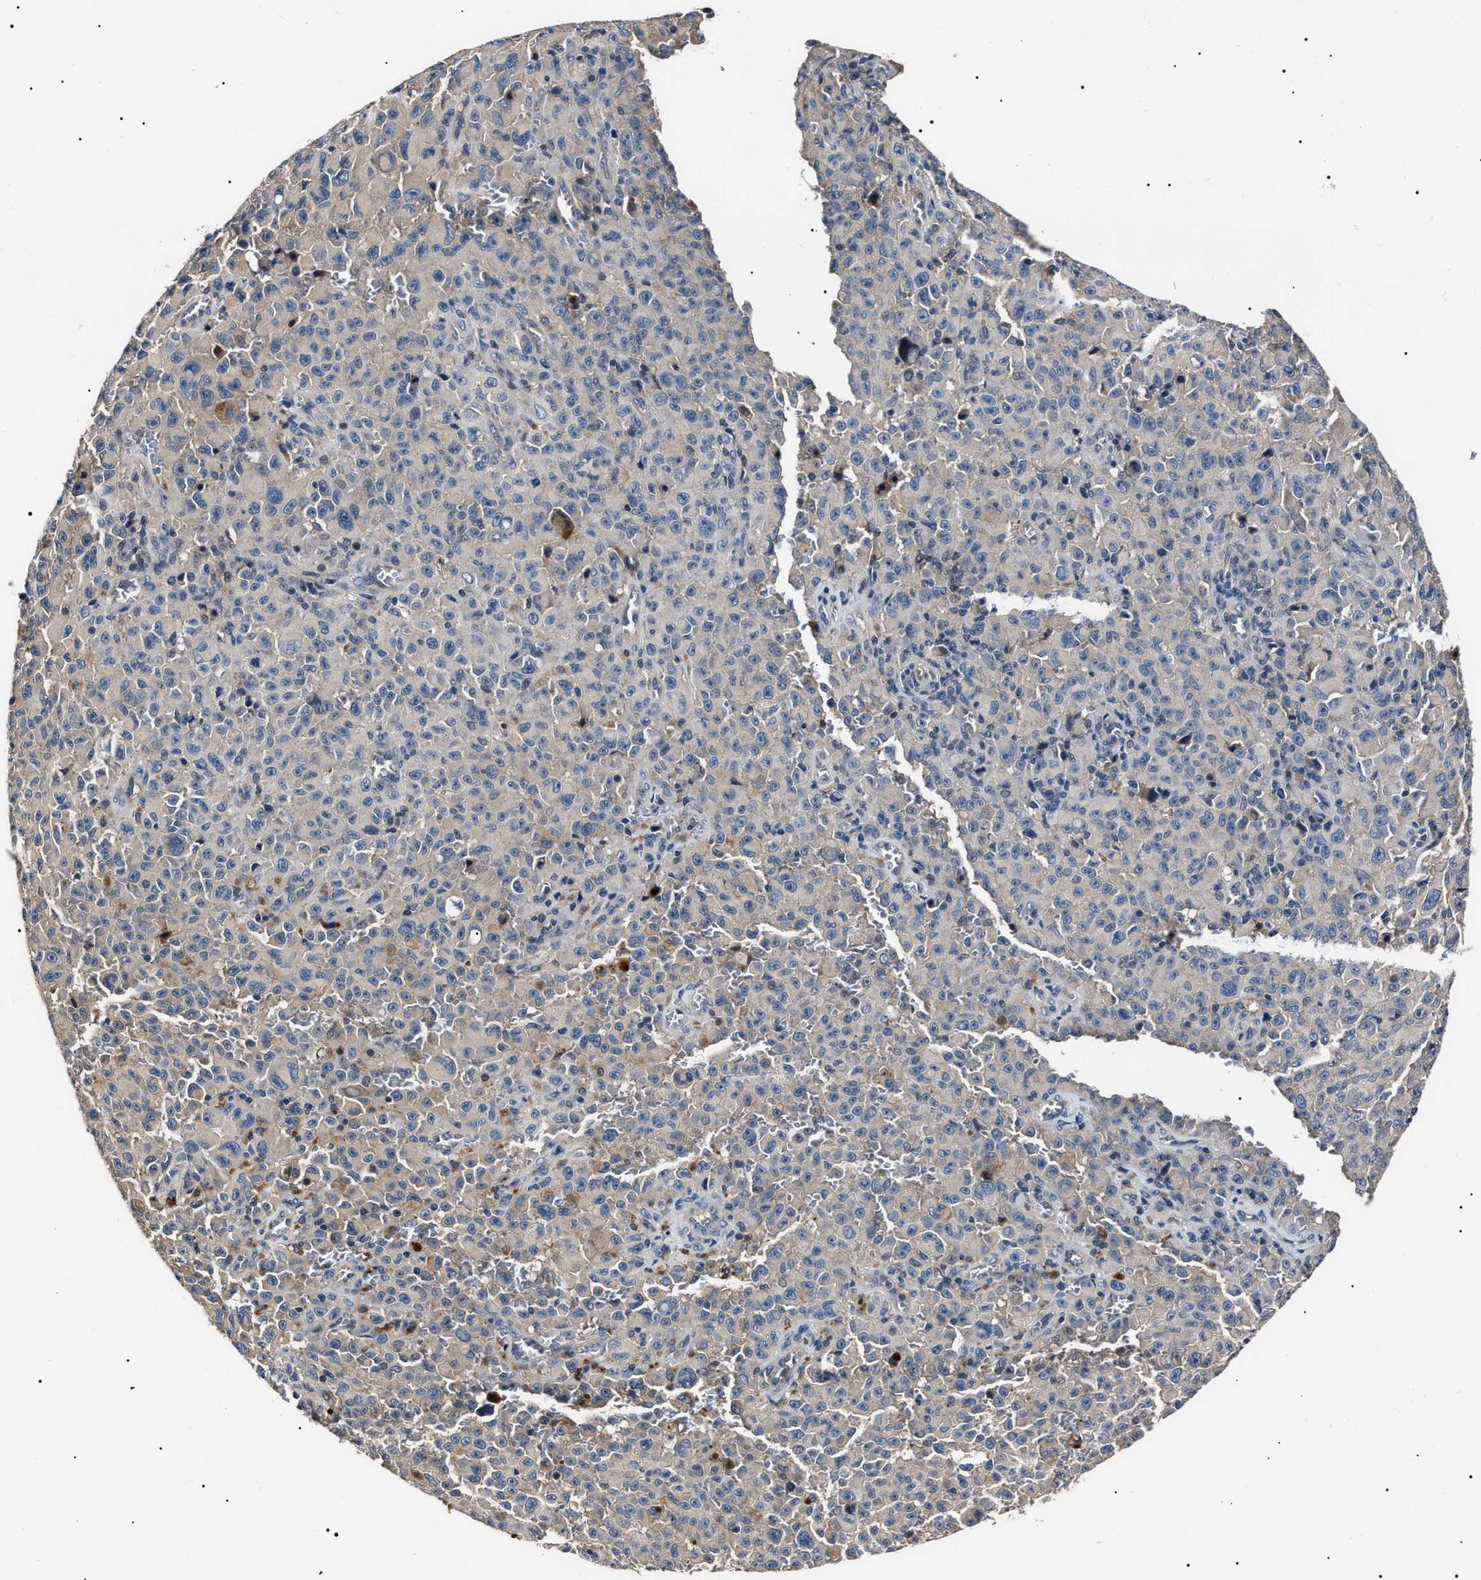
{"staining": {"intensity": "negative", "quantity": "none", "location": "none"}, "tissue": "melanoma", "cell_type": "Tumor cells", "image_type": "cancer", "snomed": [{"axis": "morphology", "description": "Malignant melanoma, NOS"}, {"axis": "topography", "description": "Skin"}], "caption": "Micrograph shows no protein expression in tumor cells of malignant melanoma tissue.", "gene": "IFT81", "patient": {"sex": "female", "age": 82}}